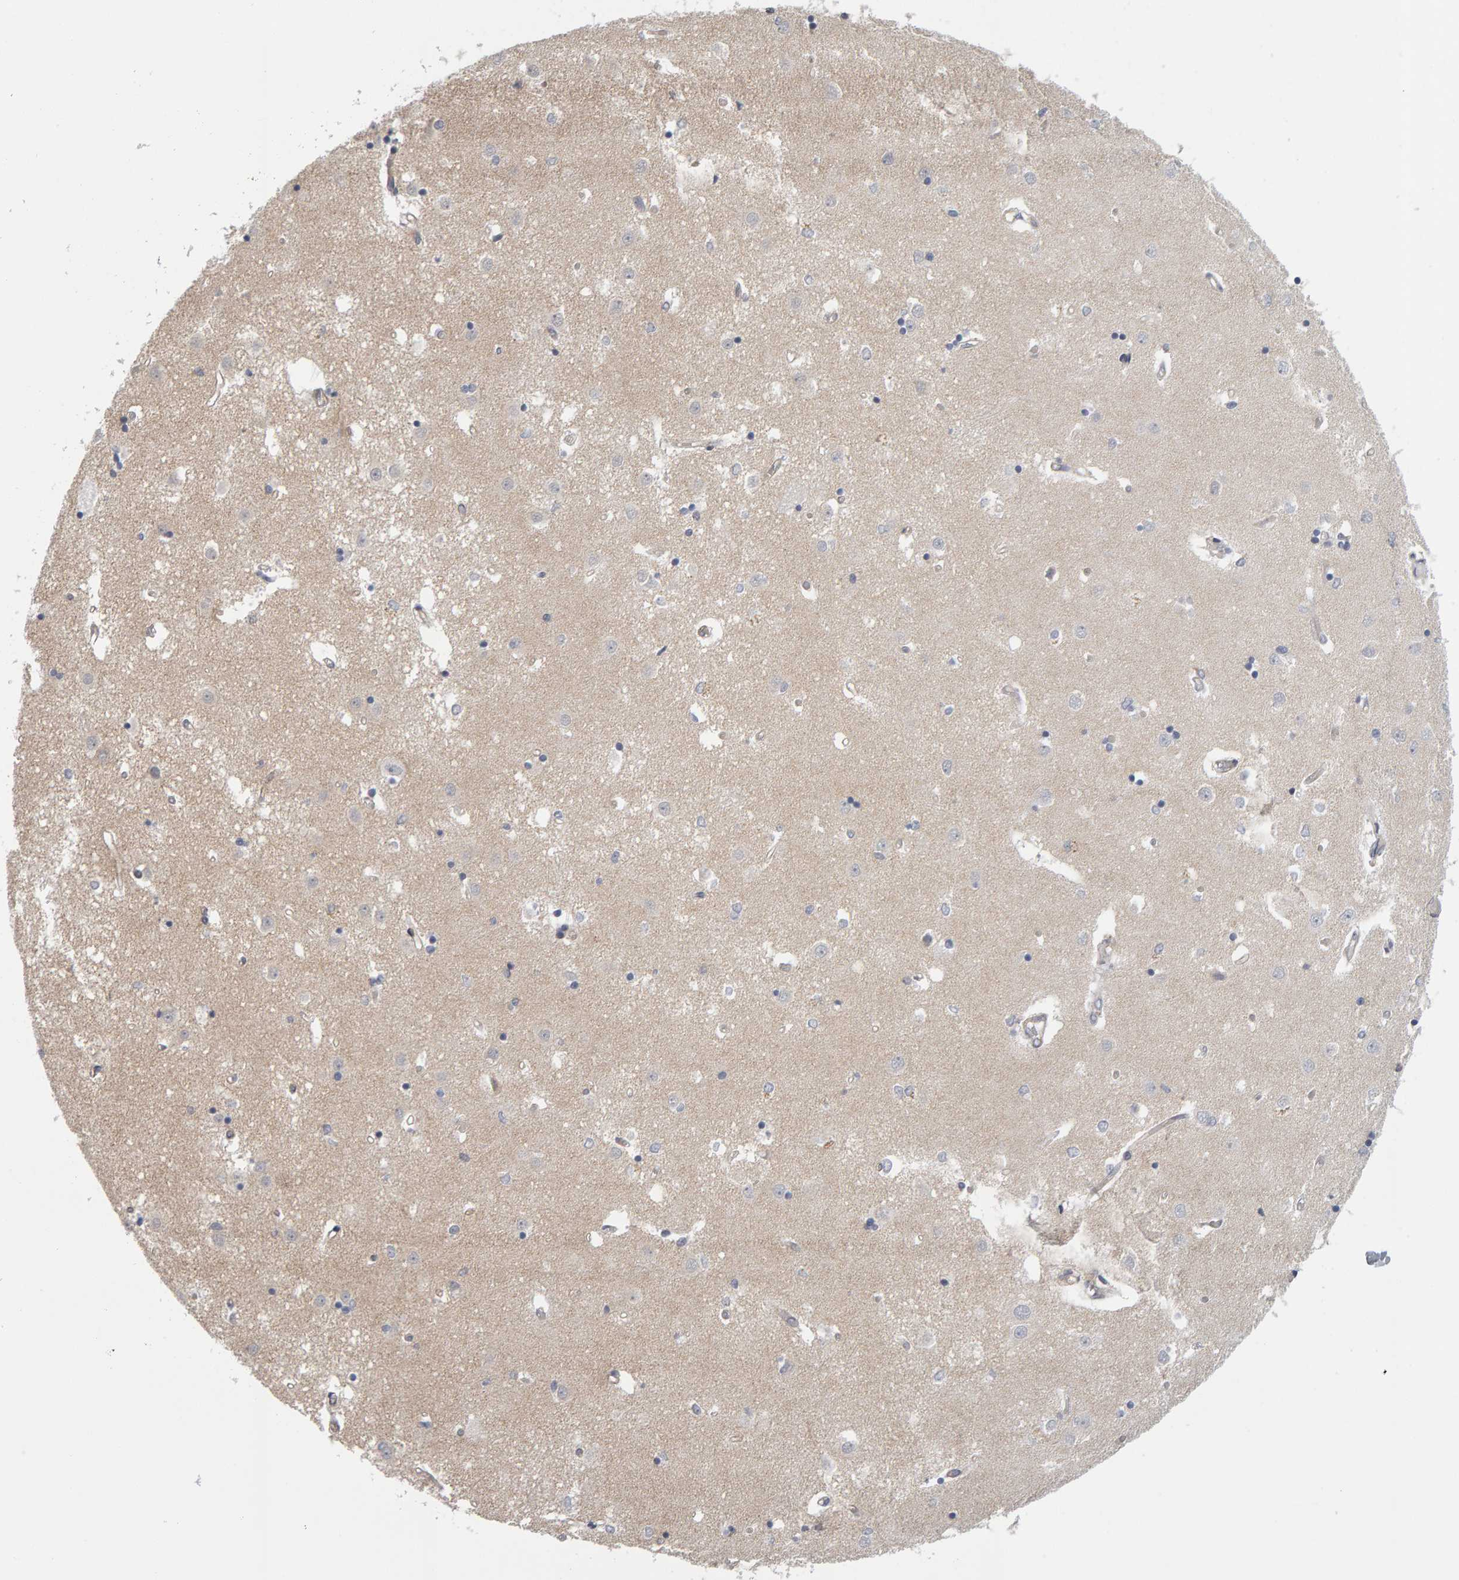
{"staining": {"intensity": "negative", "quantity": "none", "location": "none"}, "tissue": "caudate", "cell_type": "Glial cells", "image_type": "normal", "snomed": [{"axis": "morphology", "description": "Normal tissue, NOS"}, {"axis": "topography", "description": "Lateral ventricle wall"}], "caption": "An image of caudate stained for a protein shows no brown staining in glial cells. The staining is performed using DAB brown chromogen with nuclei counter-stained in using hematoxylin.", "gene": "MSRA", "patient": {"sex": "male", "age": 45}}